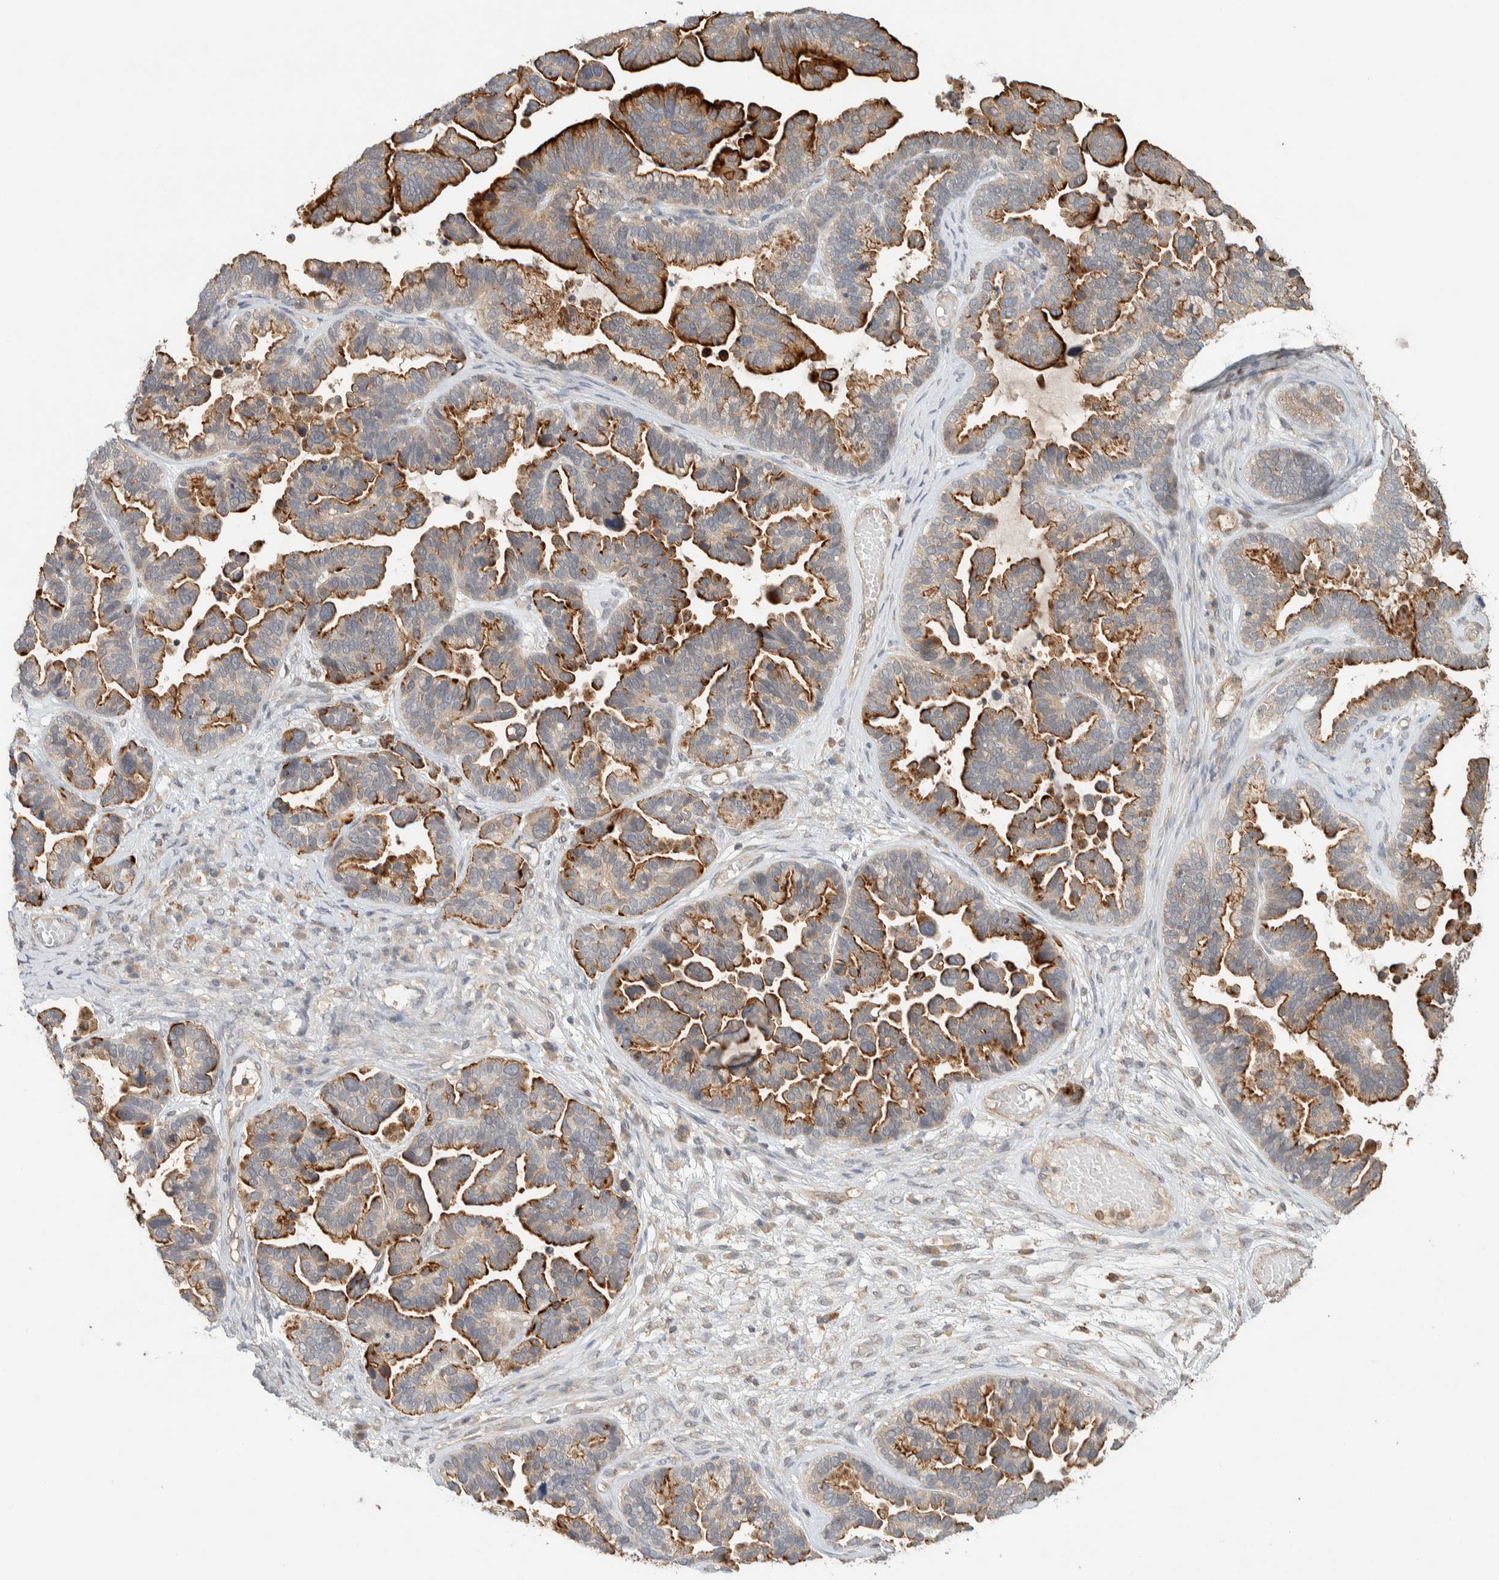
{"staining": {"intensity": "strong", "quantity": ">75%", "location": "cytoplasmic/membranous"}, "tissue": "ovarian cancer", "cell_type": "Tumor cells", "image_type": "cancer", "snomed": [{"axis": "morphology", "description": "Cystadenocarcinoma, serous, NOS"}, {"axis": "topography", "description": "Ovary"}], "caption": "Immunohistochemistry (IHC) of ovarian cancer (serous cystadenocarcinoma) reveals high levels of strong cytoplasmic/membranous staining in approximately >75% of tumor cells. (IHC, brightfield microscopy, high magnification).", "gene": "RAB11FIP1", "patient": {"sex": "female", "age": 56}}